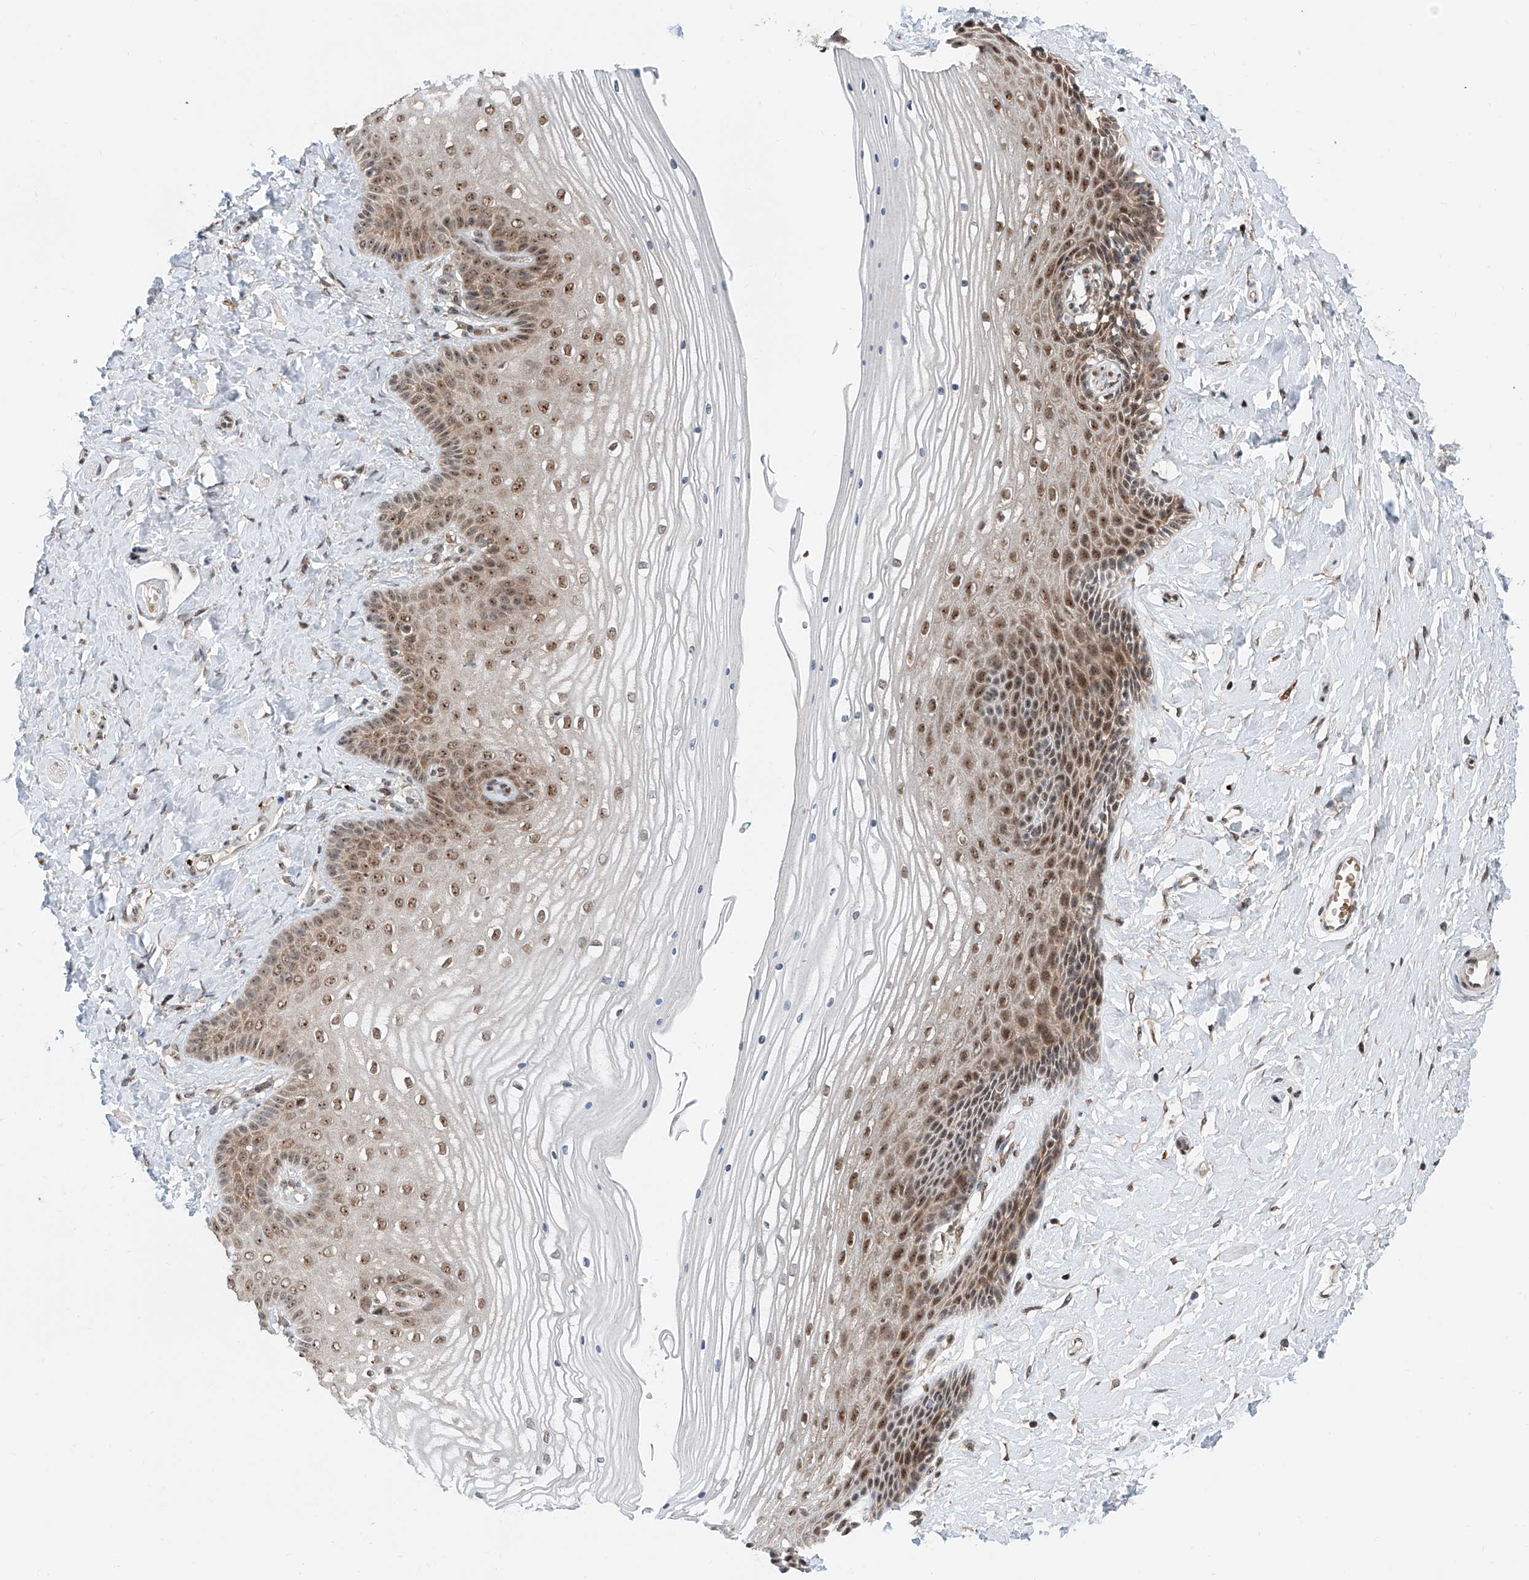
{"staining": {"intensity": "moderate", "quantity": ">75%", "location": "nuclear"}, "tissue": "vagina", "cell_type": "Squamous epithelial cells", "image_type": "normal", "snomed": [{"axis": "morphology", "description": "Normal tissue, NOS"}, {"axis": "topography", "description": "Vagina"}, {"axis": "topography", "description": "Cervix"}], "caption": "This is a micrograph of immunohistochemistry (IHC) staining of unremarkable vagina, which shows moderate staining in the nuclear of squamous epithelial cells.", "gene": "SDE2", "patient": {"sex": "female", "age": 40}}